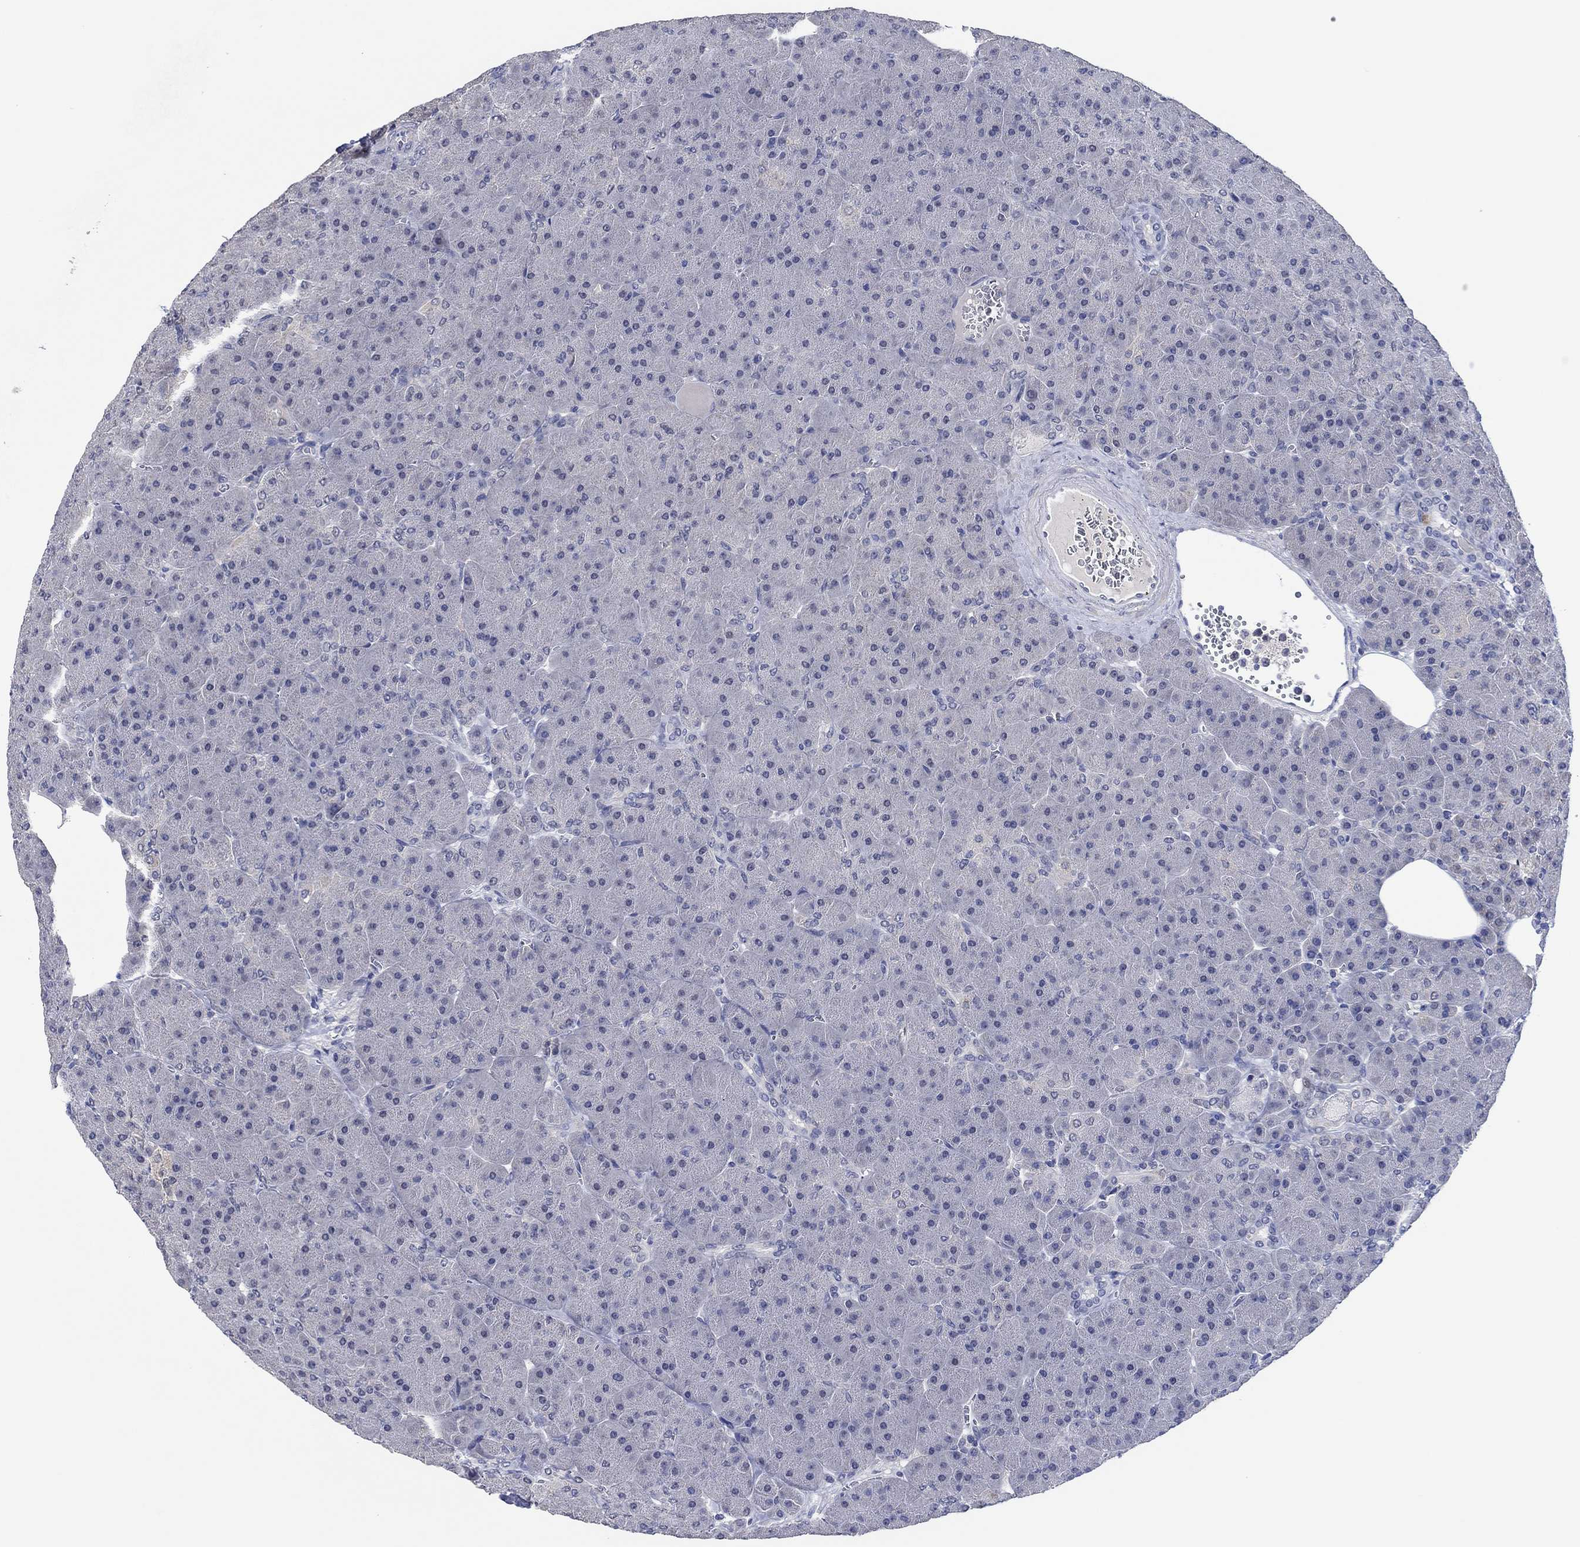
{"staining": {"intensity": "negative", "quantity": "none", "location": "none"}, "tissue": "pancreas", "cell_type": "Exocrine glandular cells", "image_type": "normal", "snomed": [{"axis": "morphology", "description": "Normal tissue, NOS"}, {"axis": "topography", "description": "Pancreas"}], "caption": "The IHC image has no significant expression in exocrine glandular cells of pancreas.", "gene": "PRRT3", "patient": {"sex": "male", "age": 61}}